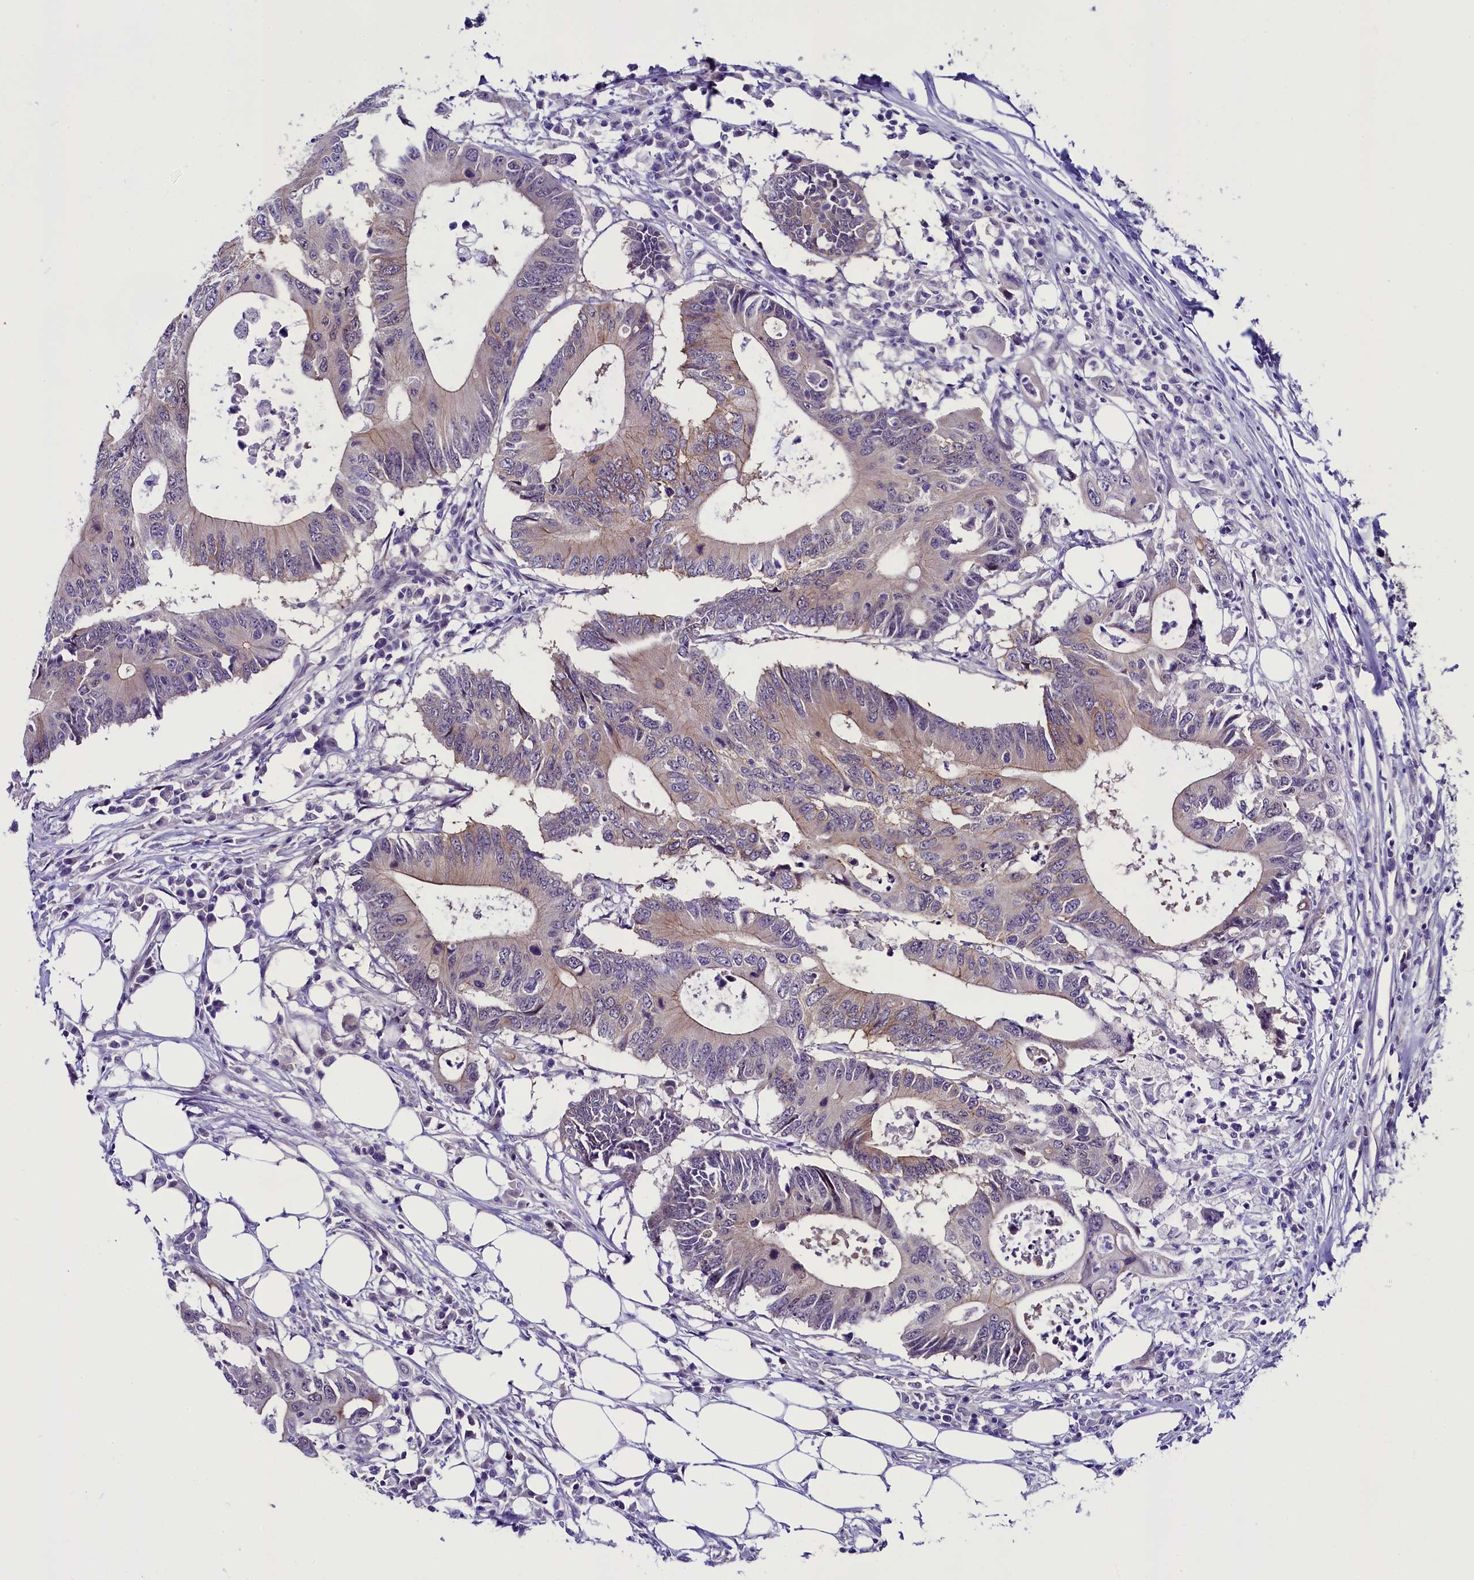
{"staining": {"intensity": "weak", "quantity": "<25%", "location": "cytoplasmic/membranous"}, "tissue": "colorectal cancer", "cell_type": "Tumor cells", "image_type": "cancer", "snomed": [{"axis": "morphology", "description": "Adenocarcinoma, NOS"}, {"axis": "topography", "description": "Colon"}], "caption": "Immunohistochemistry (IHC) of adenocarcinoma (colorectal) exhibits no expression in tumor cells. The staining was performed using DAB (3,3'-diaminobenzidine) to visualize the protein expression in brown, while the nuclei were stained in blue with hematoxylin (Magnification: 20x).", "gene": "CCDC106", "patient": {"sex": "male", "age": 71}}